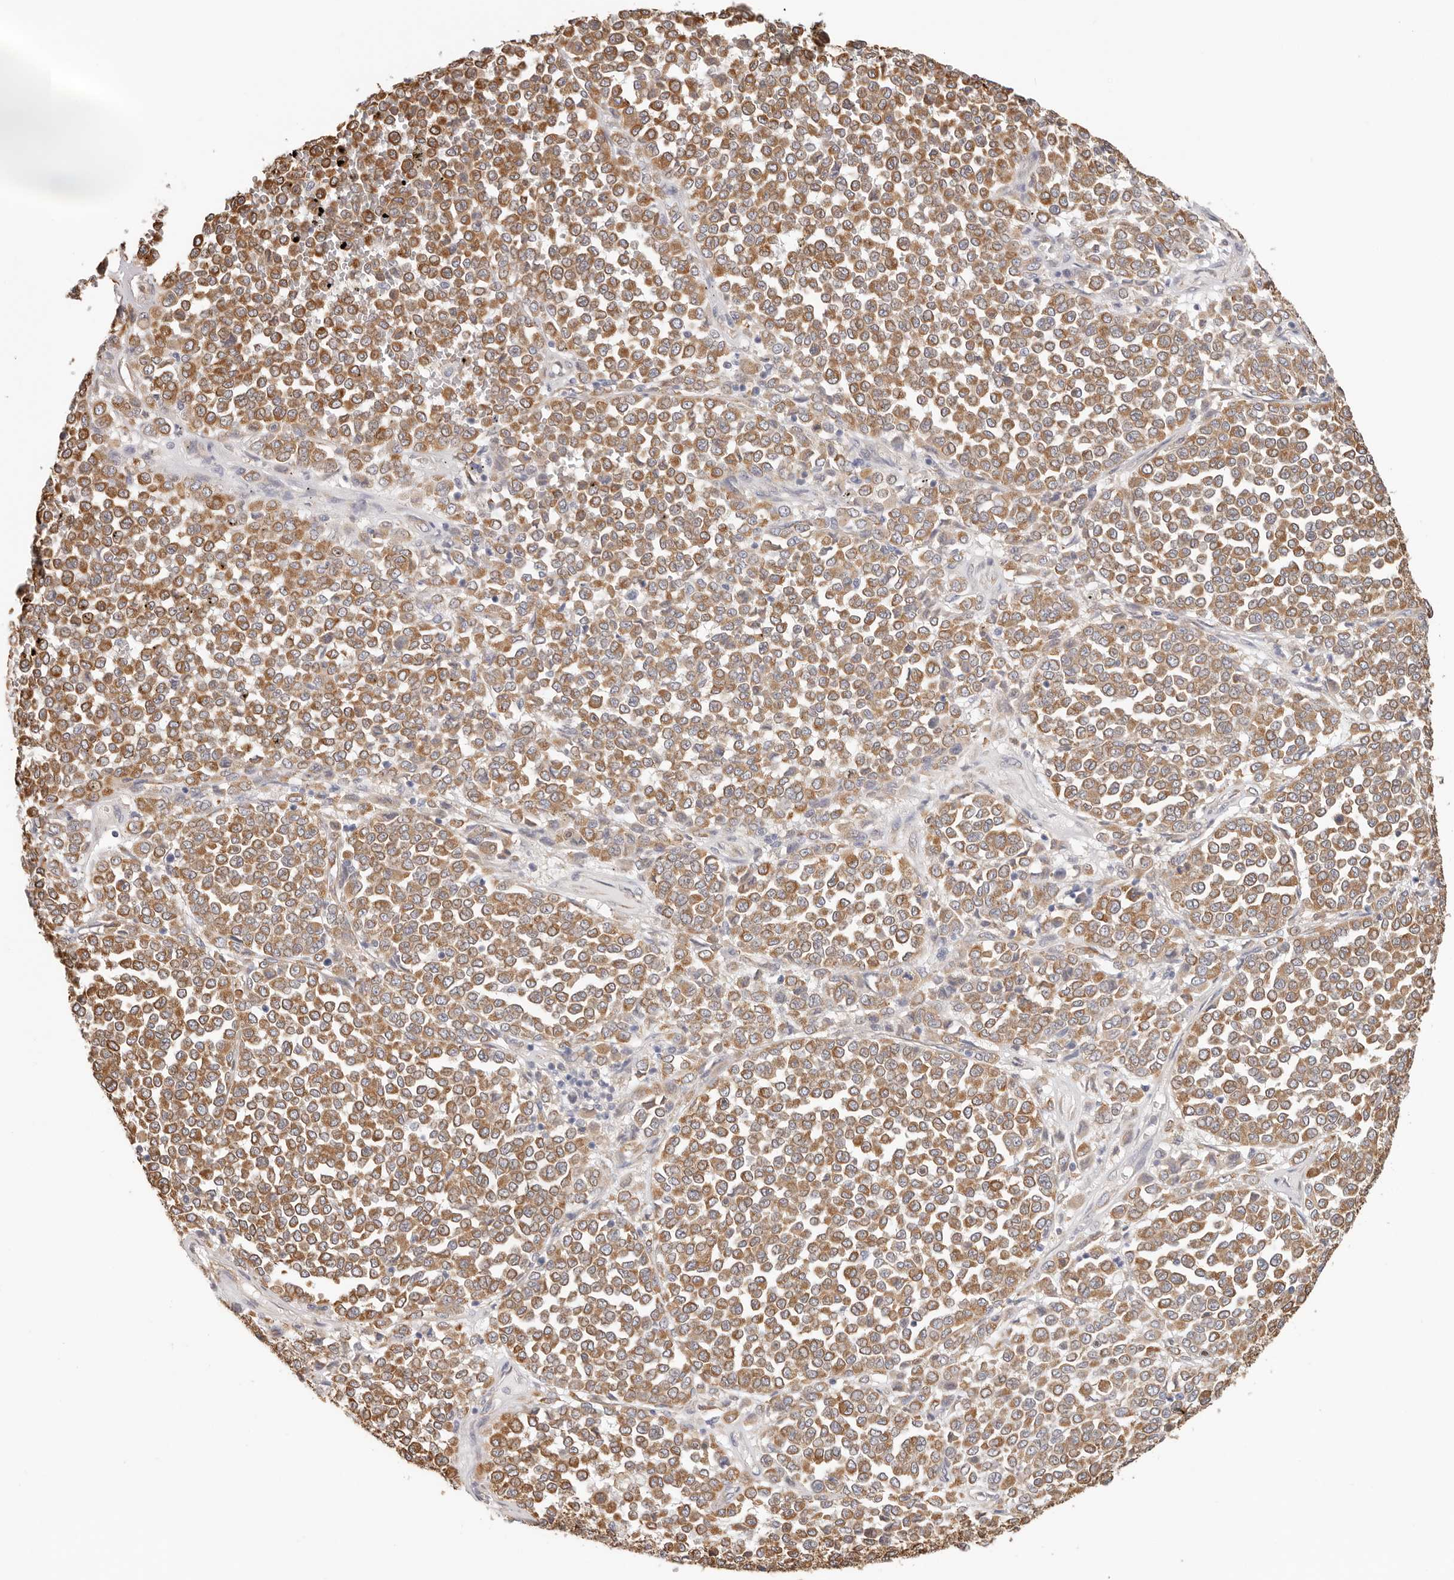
{"staining": {"intensity": "moderate", "quantity": ">75%", "location": "cytoplasmic/membranous"}, "tissue": "melanoma", "cell_type": "Tumor cells", "image_type": "cancer", "snomed": [{"axis": "morphology", "description": "Malignant melanoma, Metastatic site"}, {"axis": "topography", "description": "Pancreas"}], "caption": "Human malignant melanoma (metastatic site) stained with a brown dye exhibits moderate cytoplasmic/membranous positive staining in about >75% of tumor cells.", "gene": "AFDN", "patient": {"sex": "female", "age": 30}}